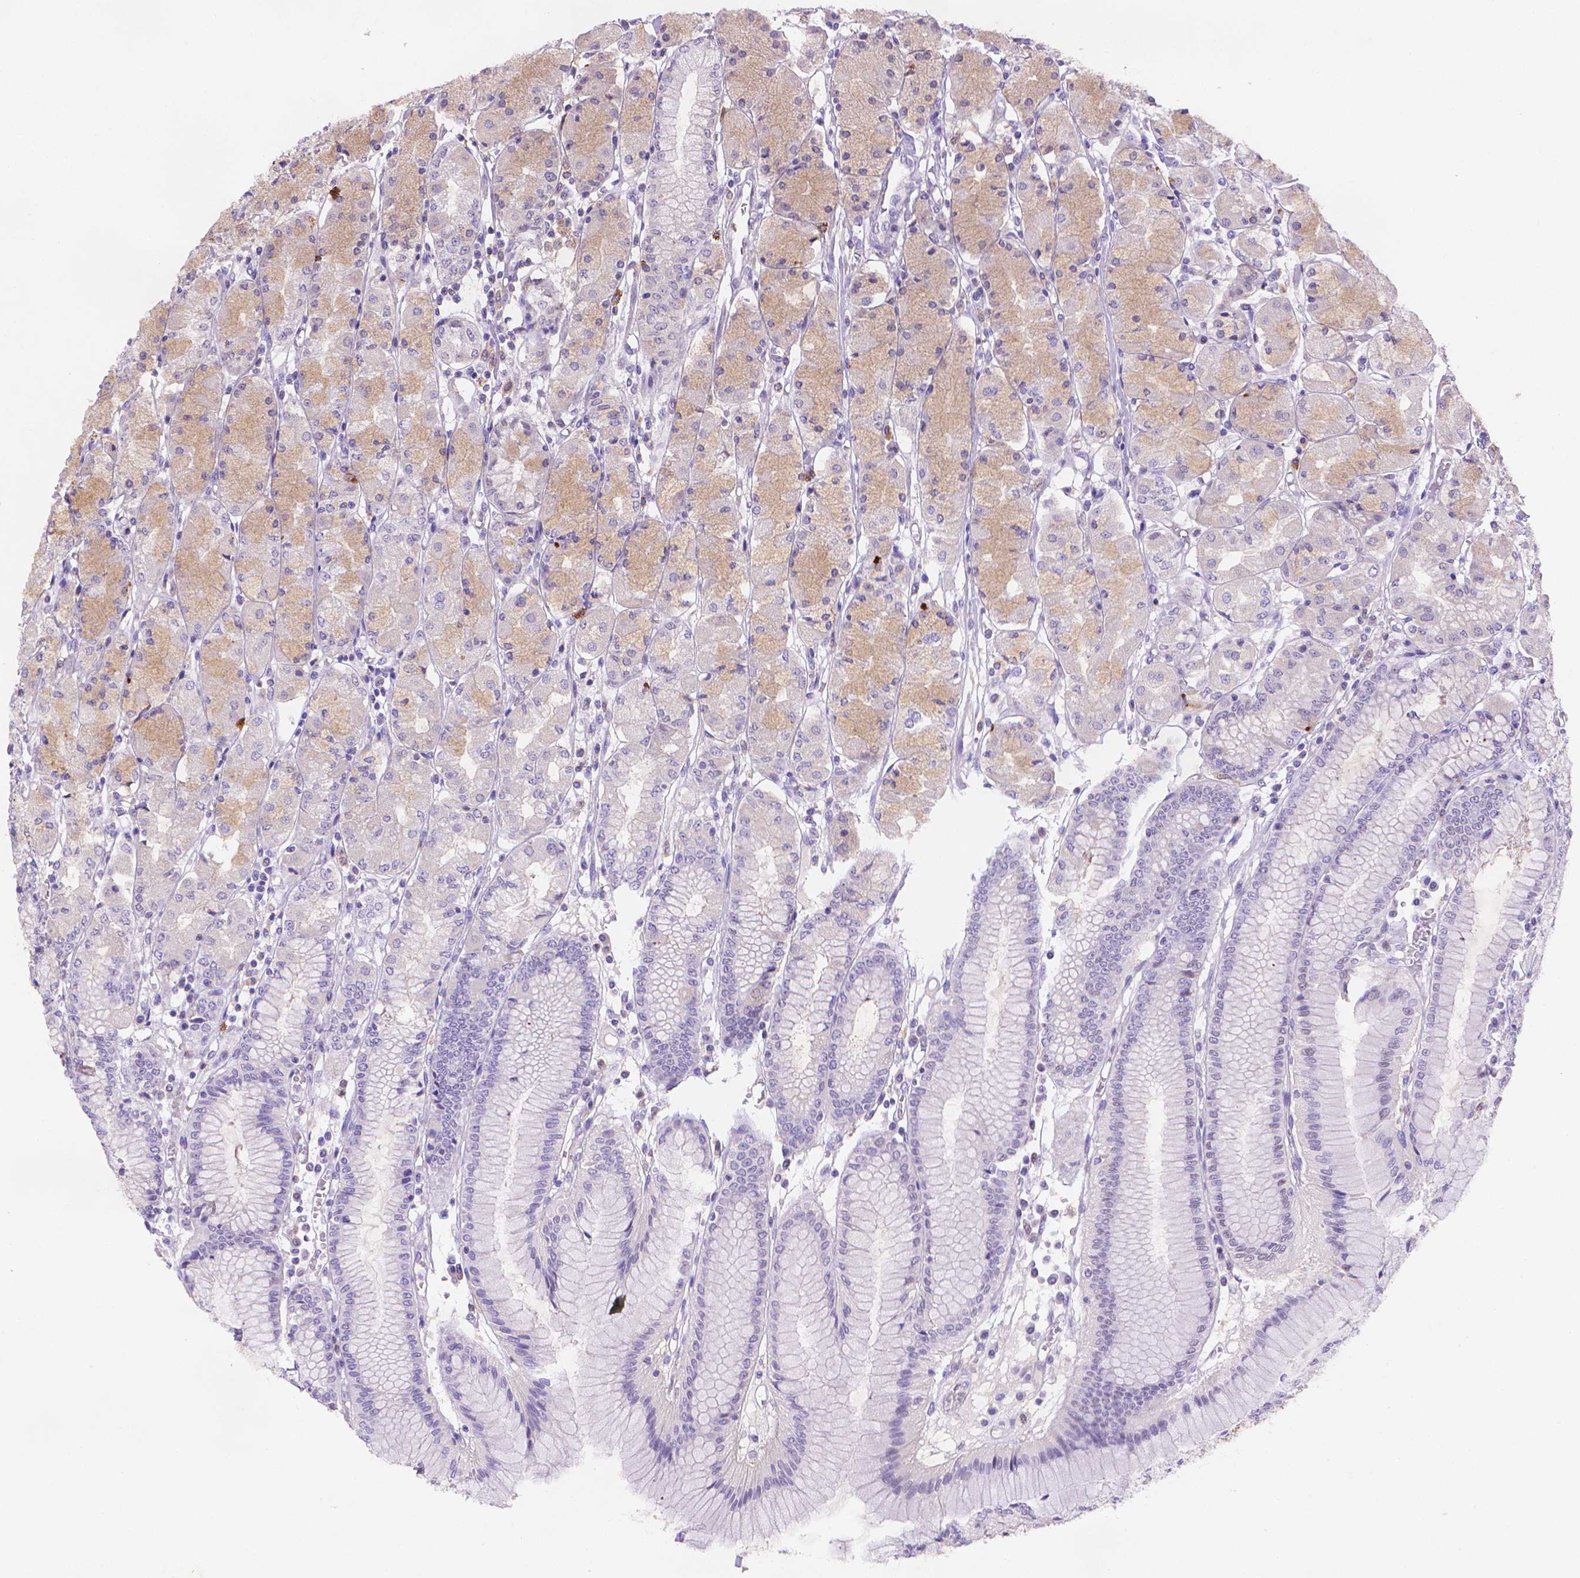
{"staining": {"intensity": "weak", "quantity": "<25%", "location": "cytoplasmic/membranous"}, "tissue": "stomach", "cell_type": "Glandular cells", "image_type": "normal", "snomed": [{"axis": "morphology", "description": "Normal tissue, NOS"}, {"axis": "topography", "description": "Stomach, upper"}], "caption": "Human stomach stained for a protein using IHC exhibits no expression in glandular cells.", "gene": "FGD2", "patient": {"sex": "male", "age": 69}}